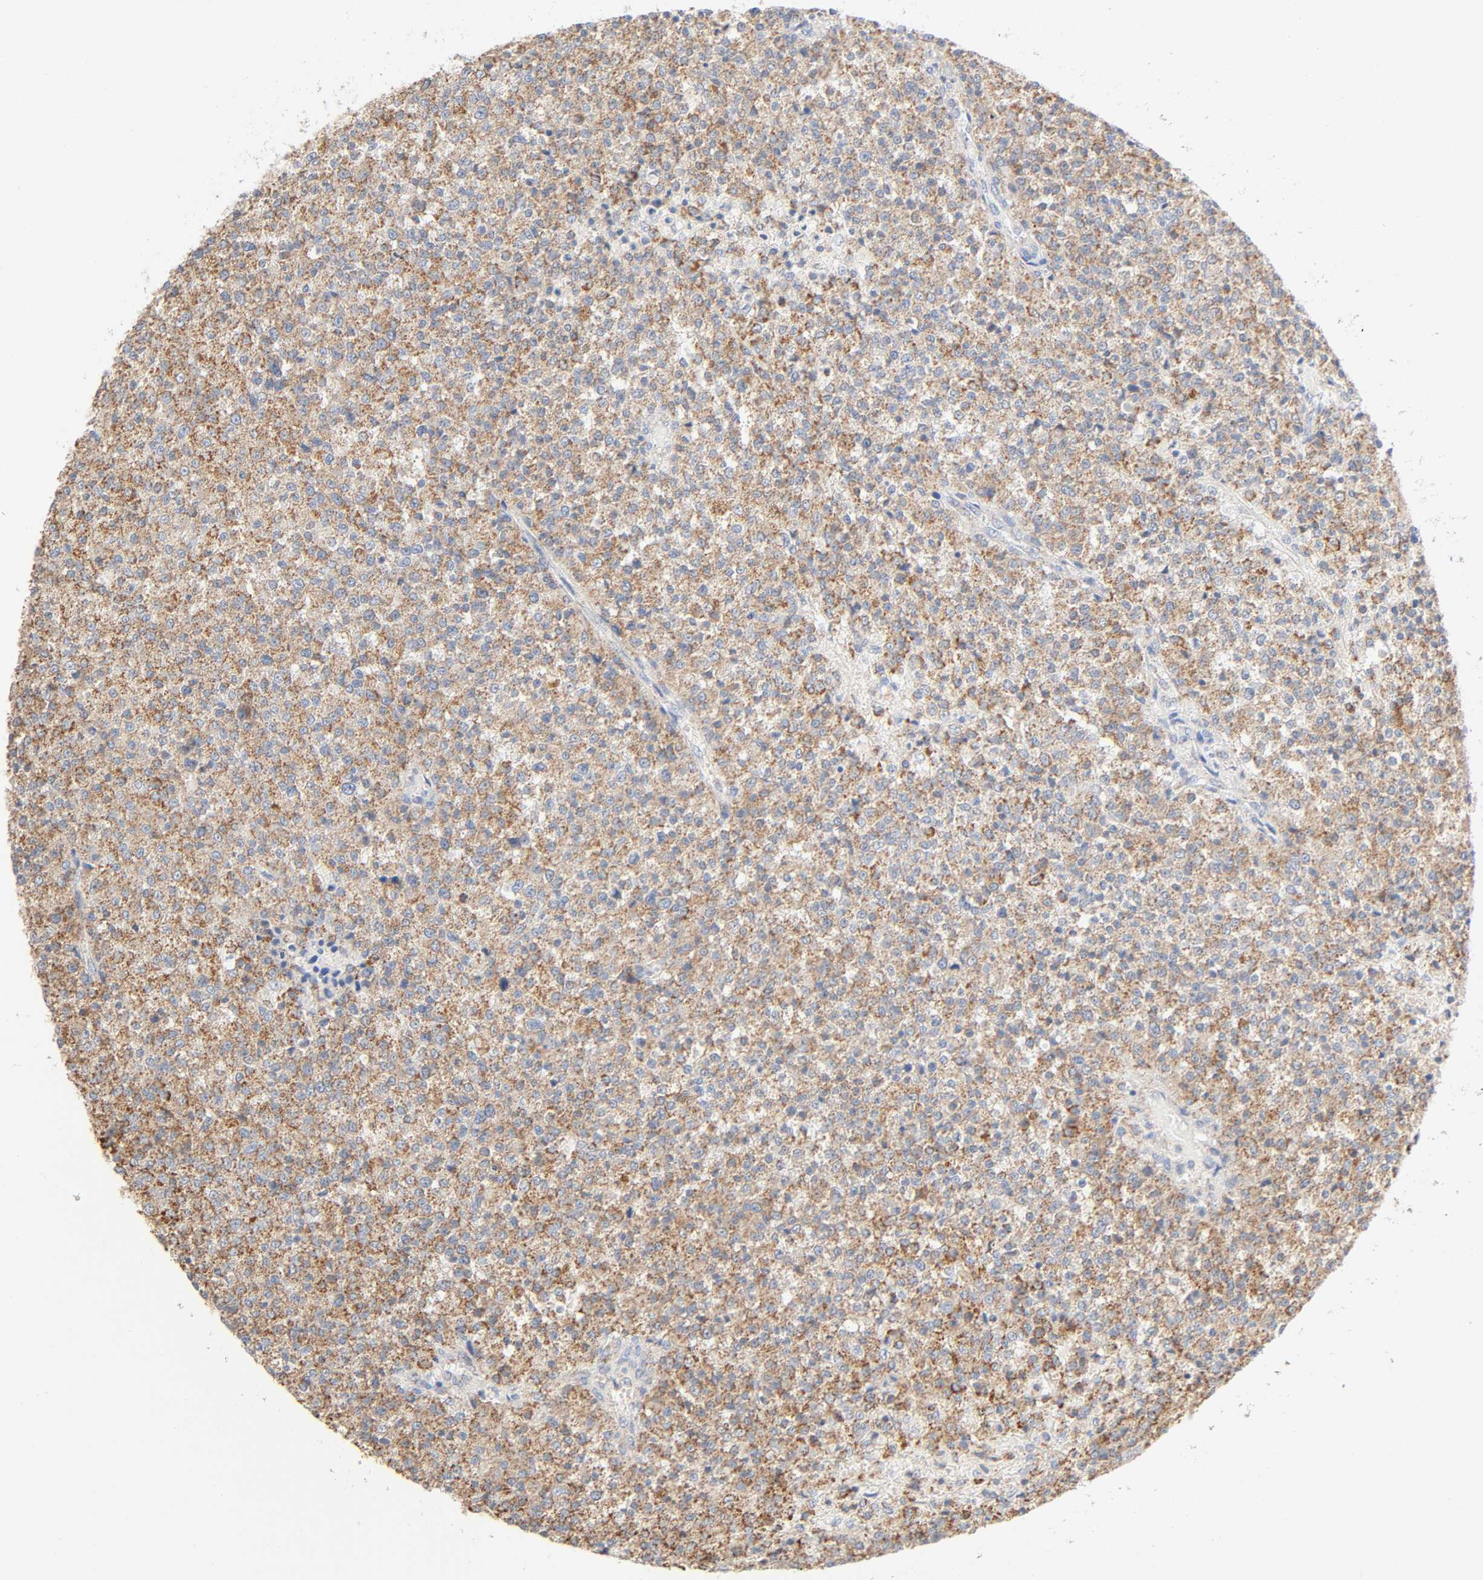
{"staining": {"intensity": "moderate", "quantity": ">75%", "location": "cytoplasmic/membranous"}, "tissue": "testis cancer", "cell_type": "Tumor cells", "image_type": "cancer", "snomed": [{"axis": "morphology", "description": "Seminoma, NOS"}, {"axis": "topography", "description": "Testis"}], "caption": "This photomicrograph reveals testis cancer (seminoma) stained with IHC to label a protein in brown. The cytoplasmic/membranous of tumor cells show moderate positivity for the protein. Nuclei are counter-stained blue.", "gene": "SYT16", "patient": {"sex": "male", "age": 59}}